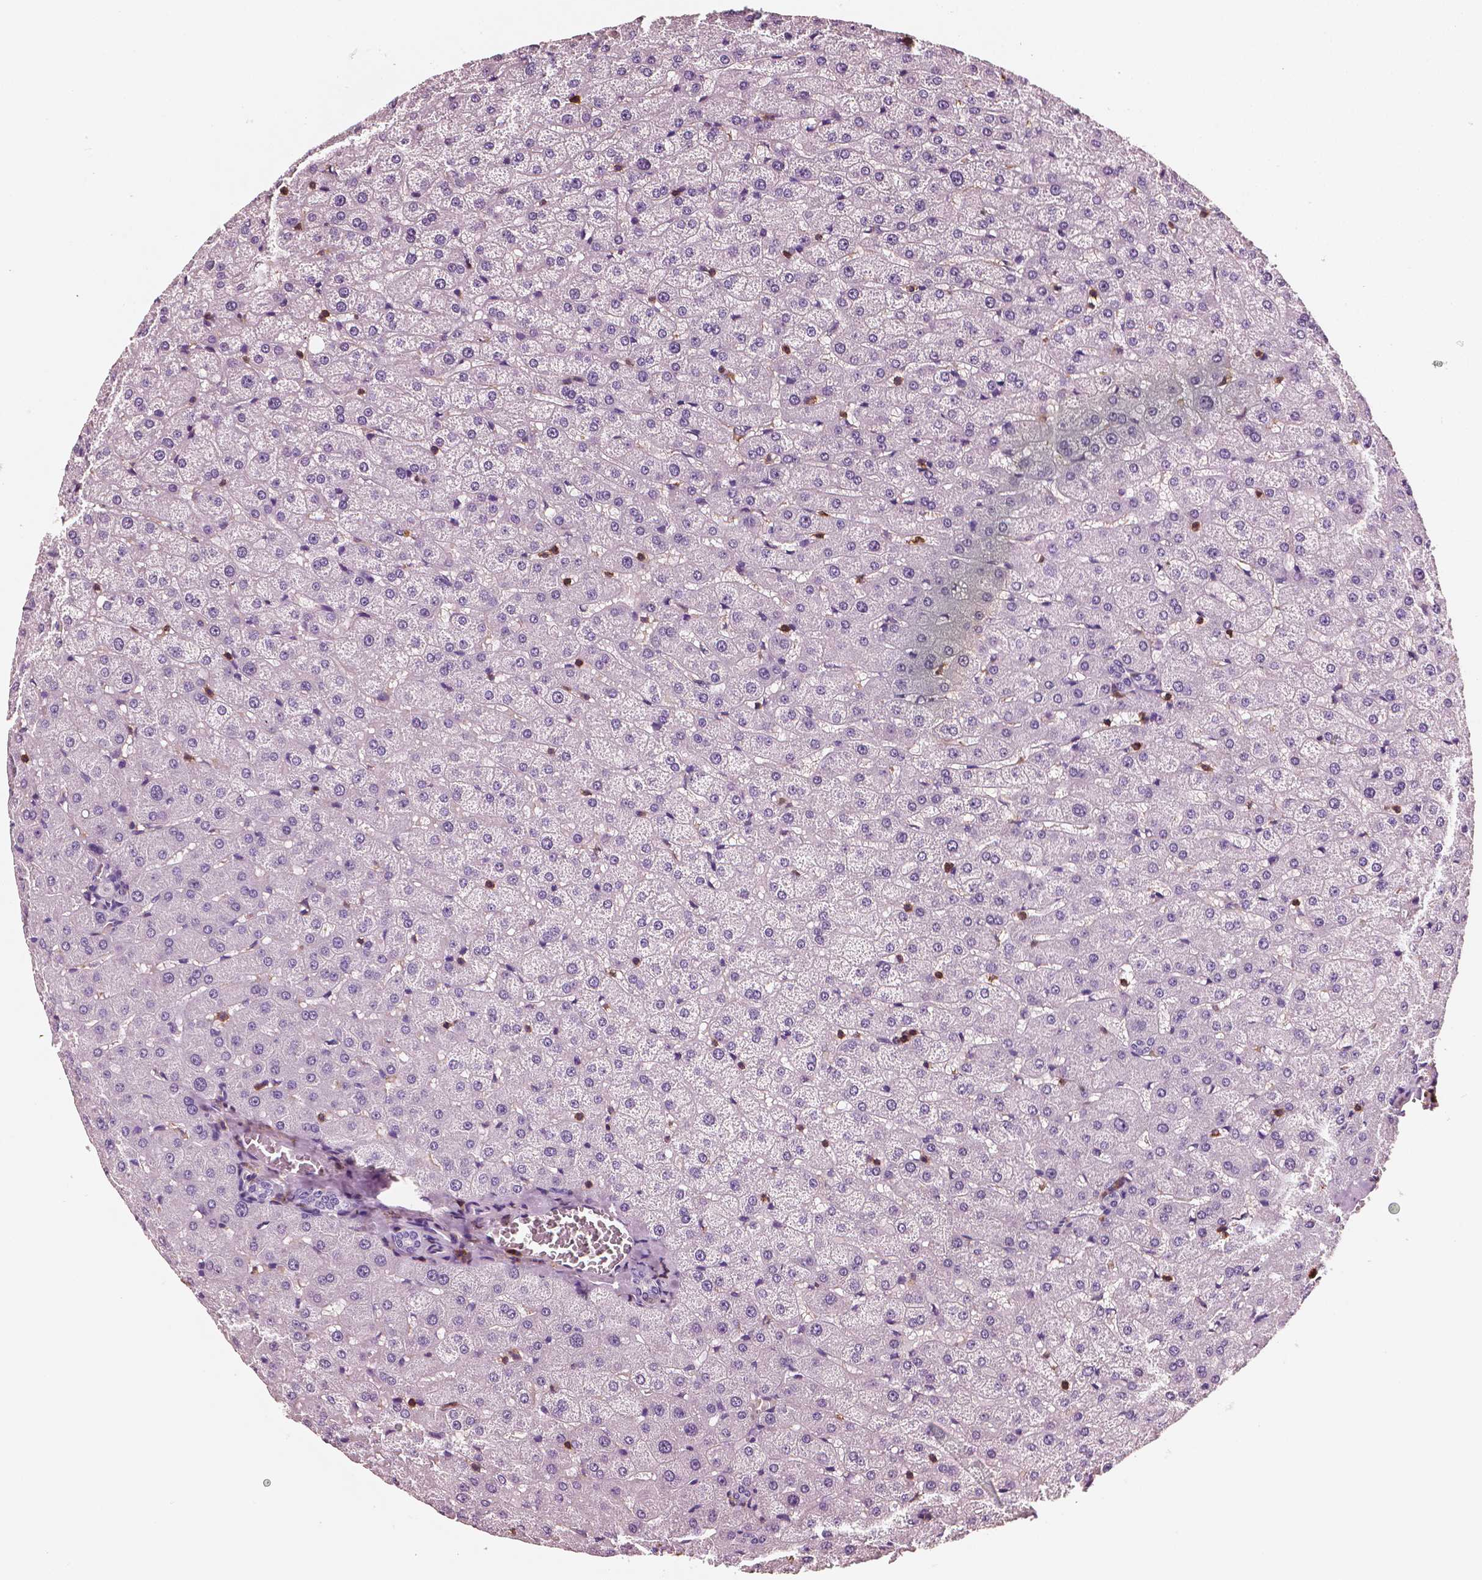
{"staining": {"intensity": "negative", "quantity": "none", "location": "none"}, "tissue": "liver", "cell_type": "Cholangiocytes", "image_type": "normal", "snomed": [{"axis": "morphology", "description": "Normal tissue, NOS"}, {"axis": "topography", "description": "Liver"}], "caption": "This photomicrograph is of benign liver stained with IHC to label a protein in brown with the nuclei are counter-stained blue. There is no positivity in cholangiocytes. Nuclei are stained in blue.", "gene": "PTPRC", "patient": {"sex": "female", "age": 50}}